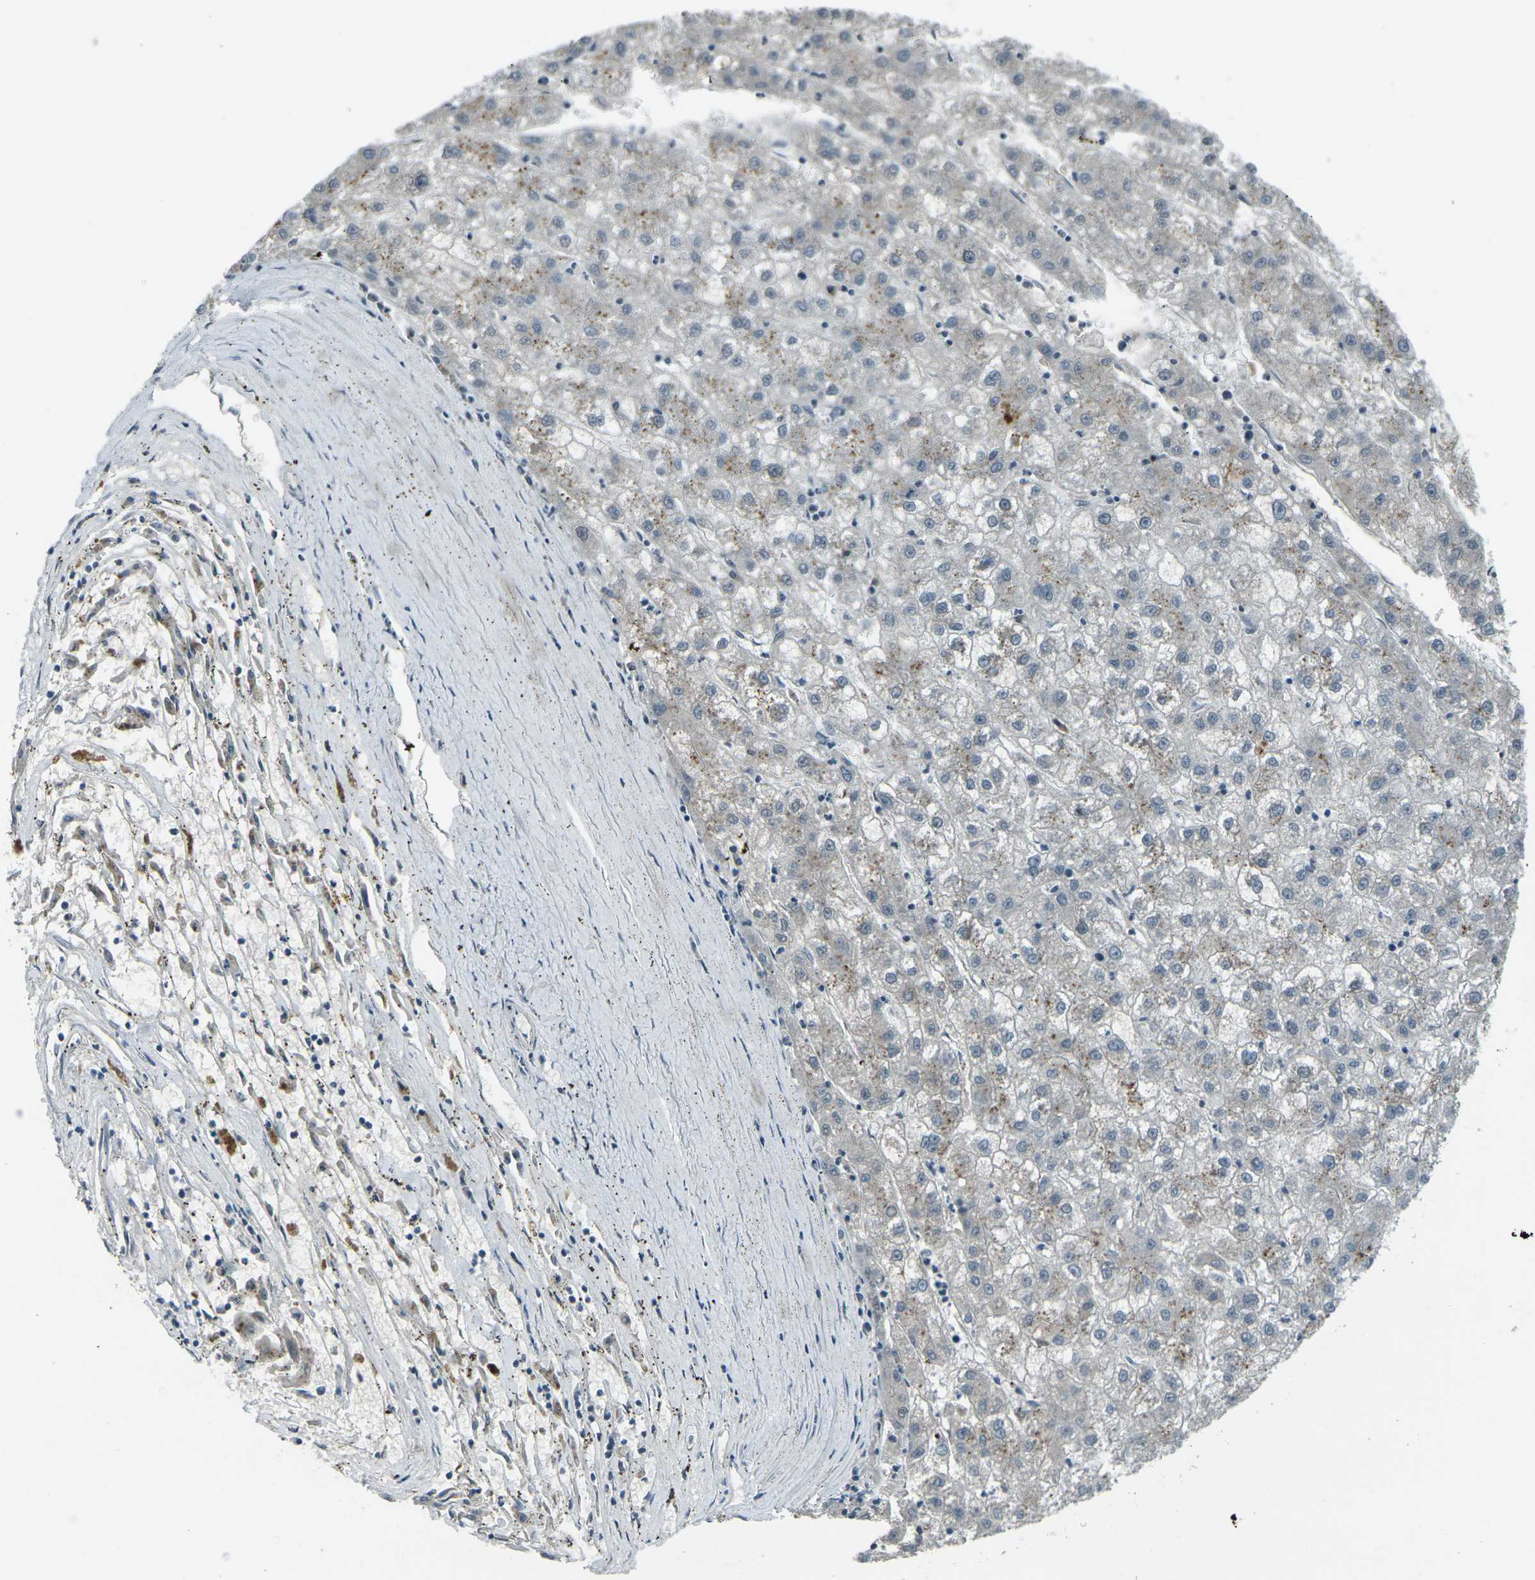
{"staining": {"intensity": "negative", "quantity": "none", "location": "none"}, "tissue": "liver cancer", "cell_type": "Tumor cells", "image_type": "cancer", "snomed": [{"axis": "morphology", "description": "Carcinoma, Hepatocellular, NOS"}, {"axis": "topography", "description": "Liver"}], "caption": "A histopathology image of hepatocellular carcinoma (liver) stained for a protein exhibits no brown staining in tumor cells.", "gene": "GPR19", "patient": {"sex": "male", "age": 72}}